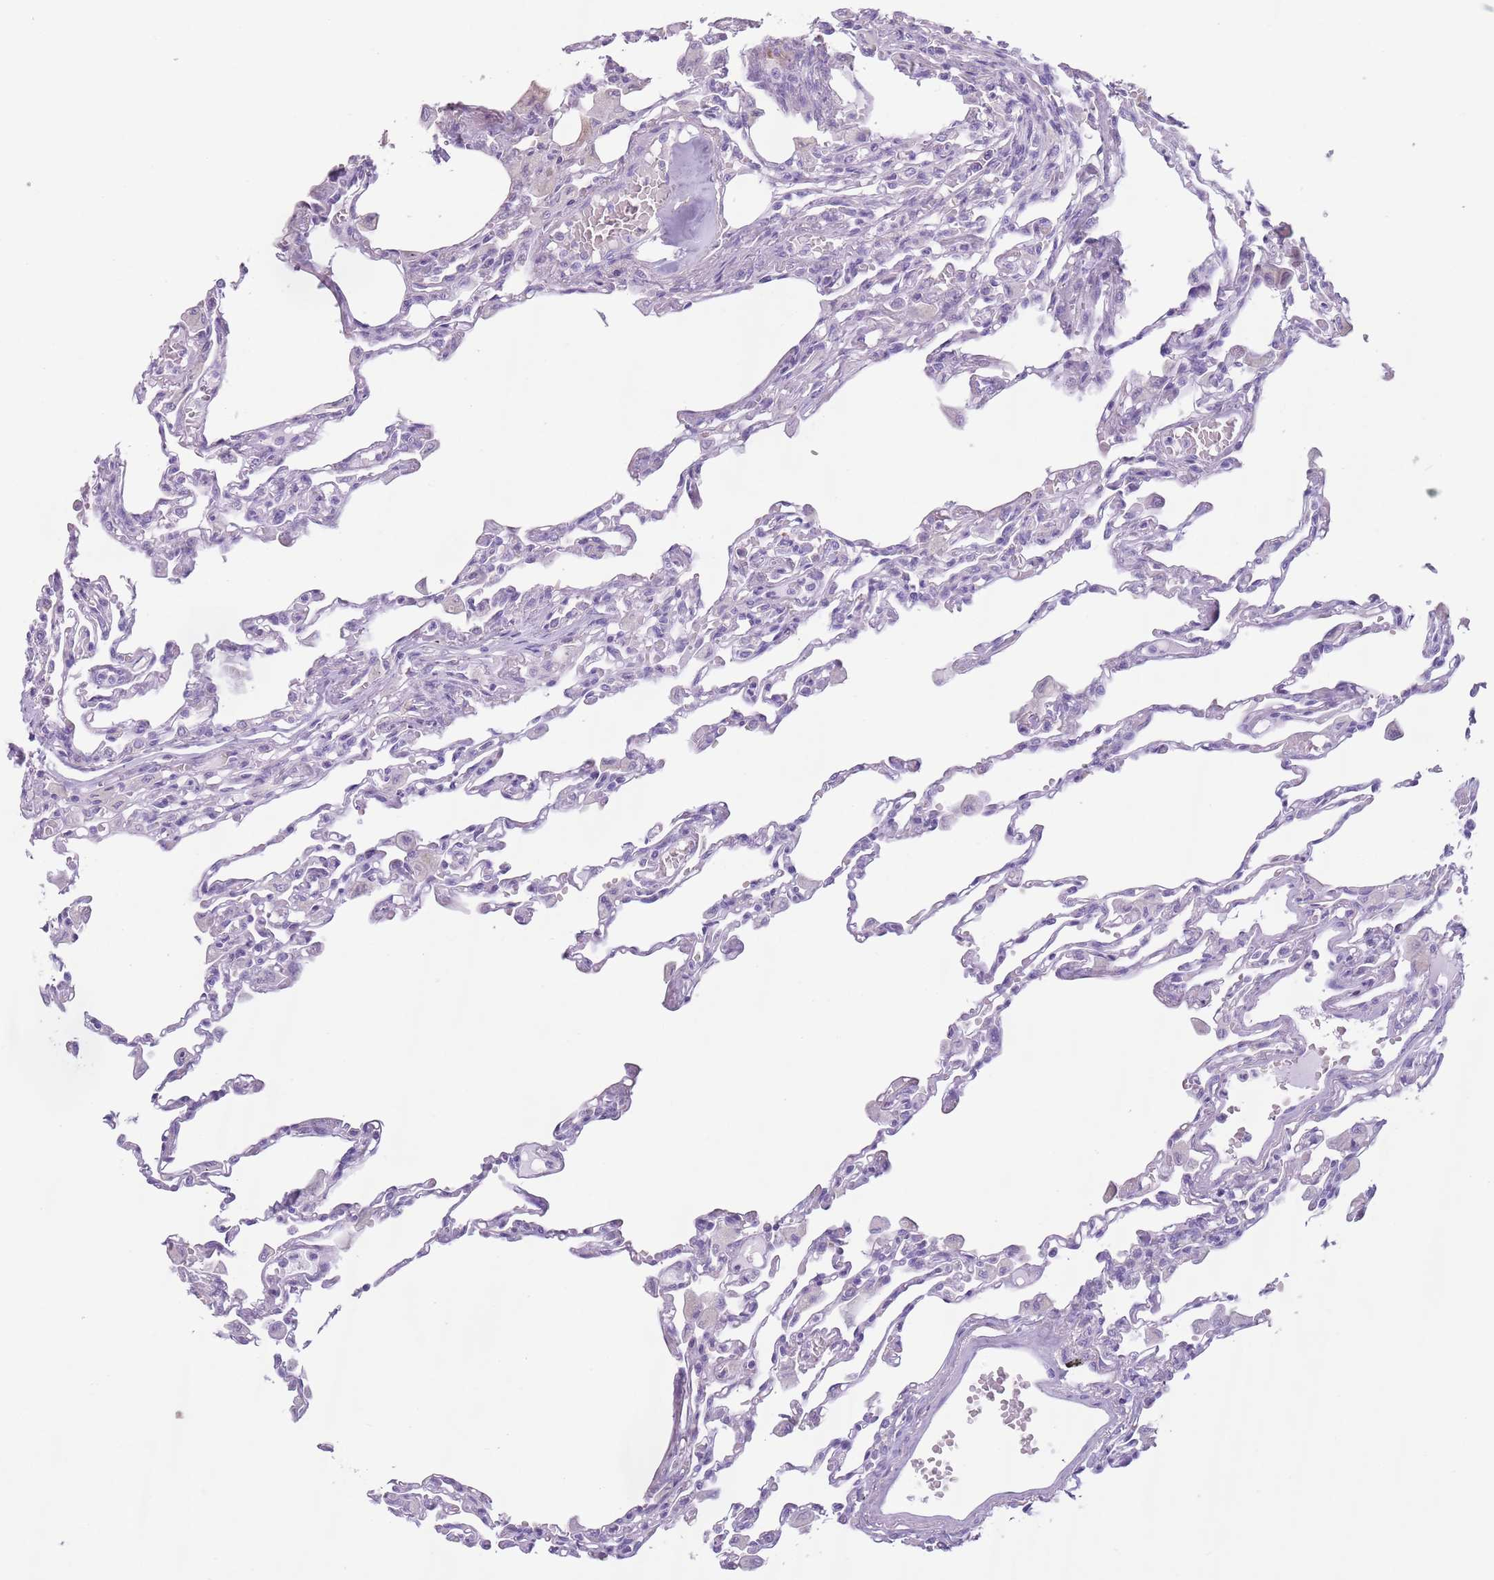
{"staining": {"intensity": "negative", "quantity": "none", "location": "none"}, "tissue": "lung", "cell_type": "Alveolar cells", "image_type": "normal", "snomed": [{"axis": "morphology", "description": "Normal tissue, NOS"}, {"axis": "topography", "description": "Bronchus"}, {"axis": "topography", "description": "Lung"}], "caption": "The image demonstrates no significant positivity in alveolar cells of lung.", "gene": "HYOU1", "patient": {"sex": "female", "age": 49}}